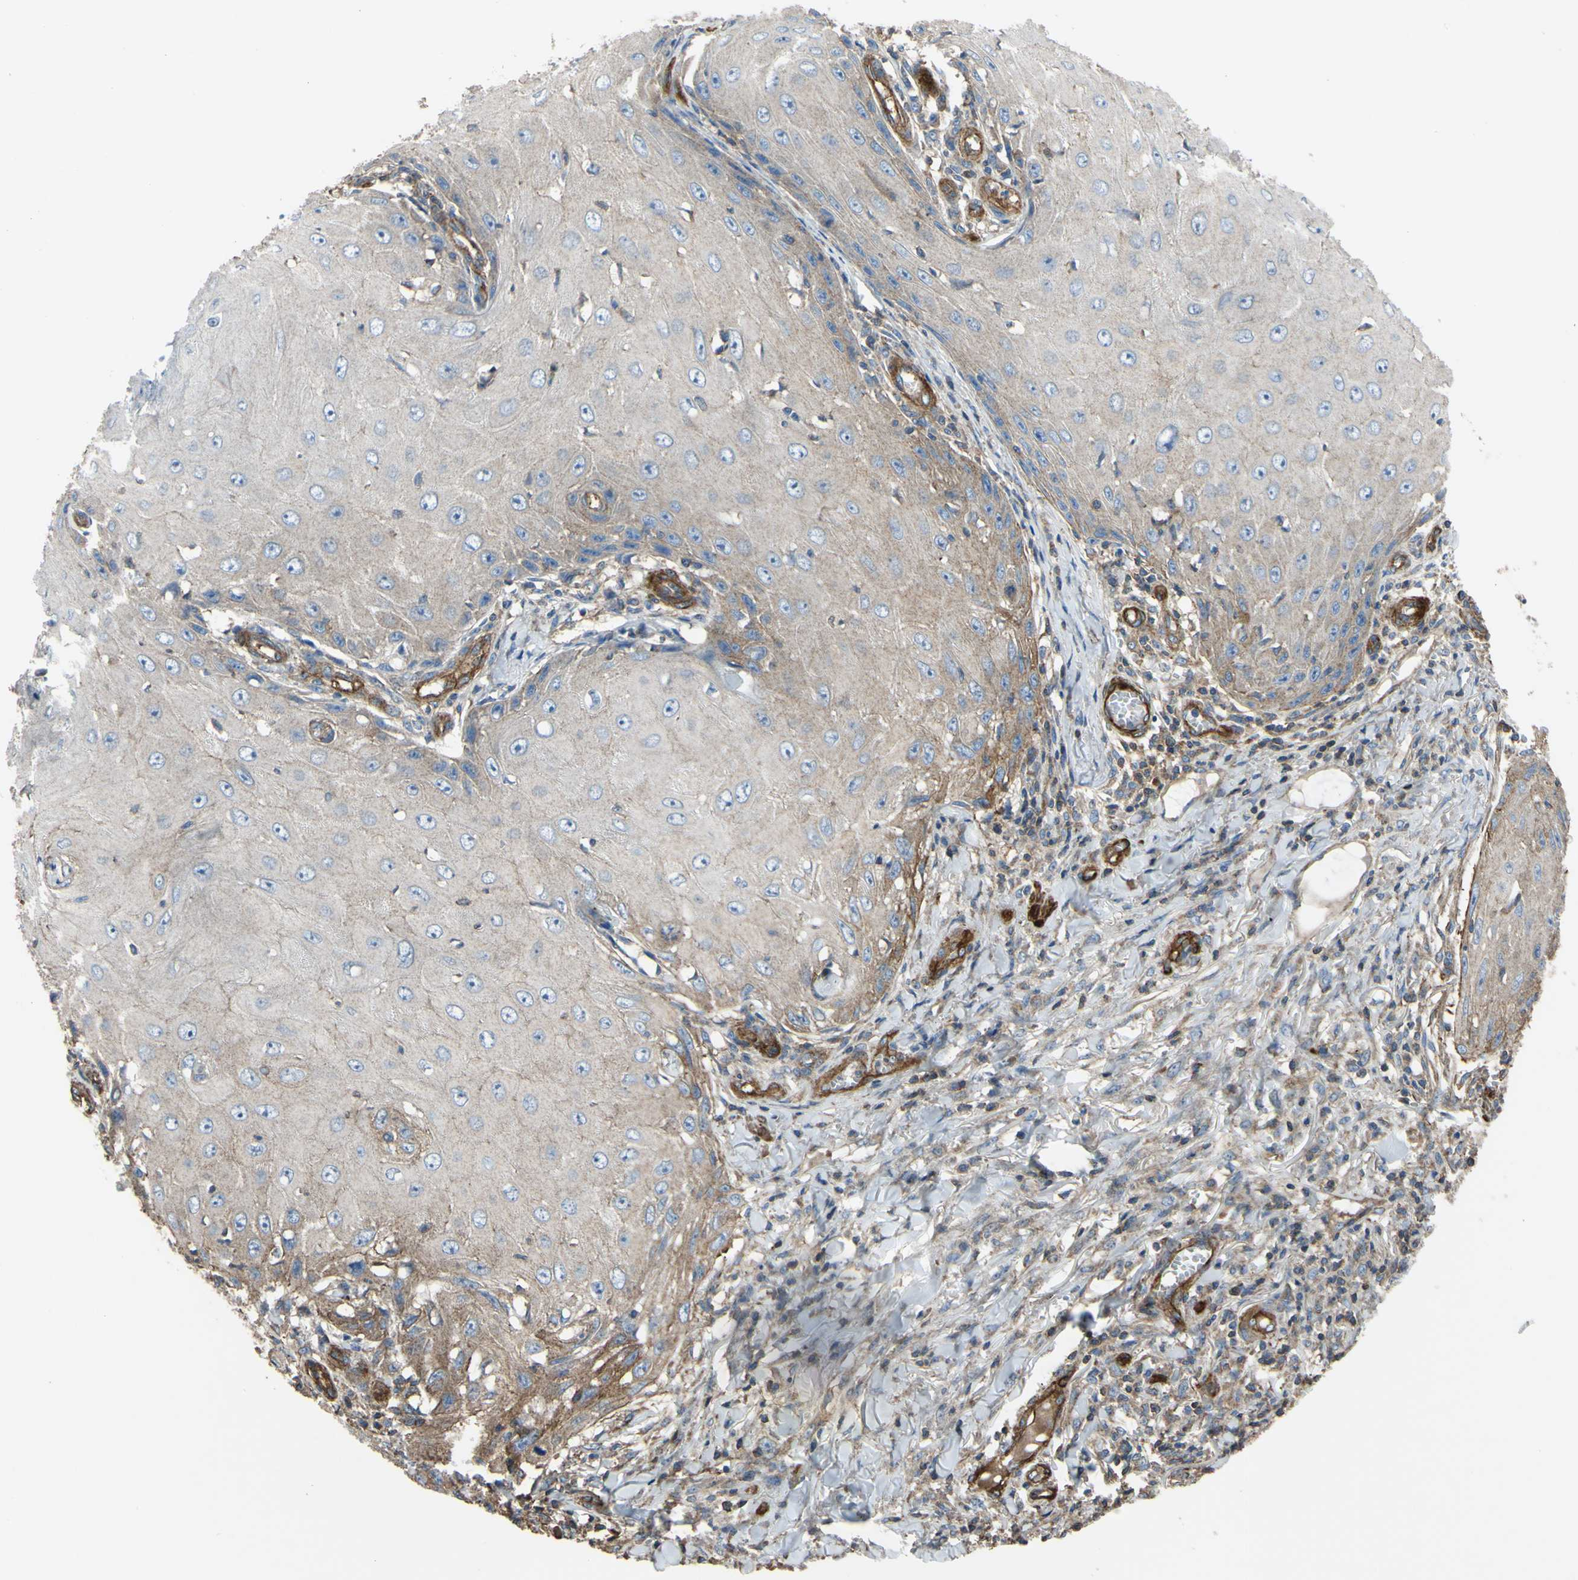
{"staining": {"intensity": "weak", "quantity": "<25%", "location": "cytoplasmic/membranous"}, "tissue": "skin cancer", "cell_type": "Tumor cells", "image_type": "cancer", "snomed": [{"axis": "morphology", "description": "Squamous cell carcinoma, NOS"}, {"axis": "topography", "description": "Skin"}], "caption": "Squamous cell carcinoma (skin) was stained to show a protein in brown. There is no significant positivity in tumor cells.", "gene": "BECN1", "patient": {"sex": "female", "age": 73}}